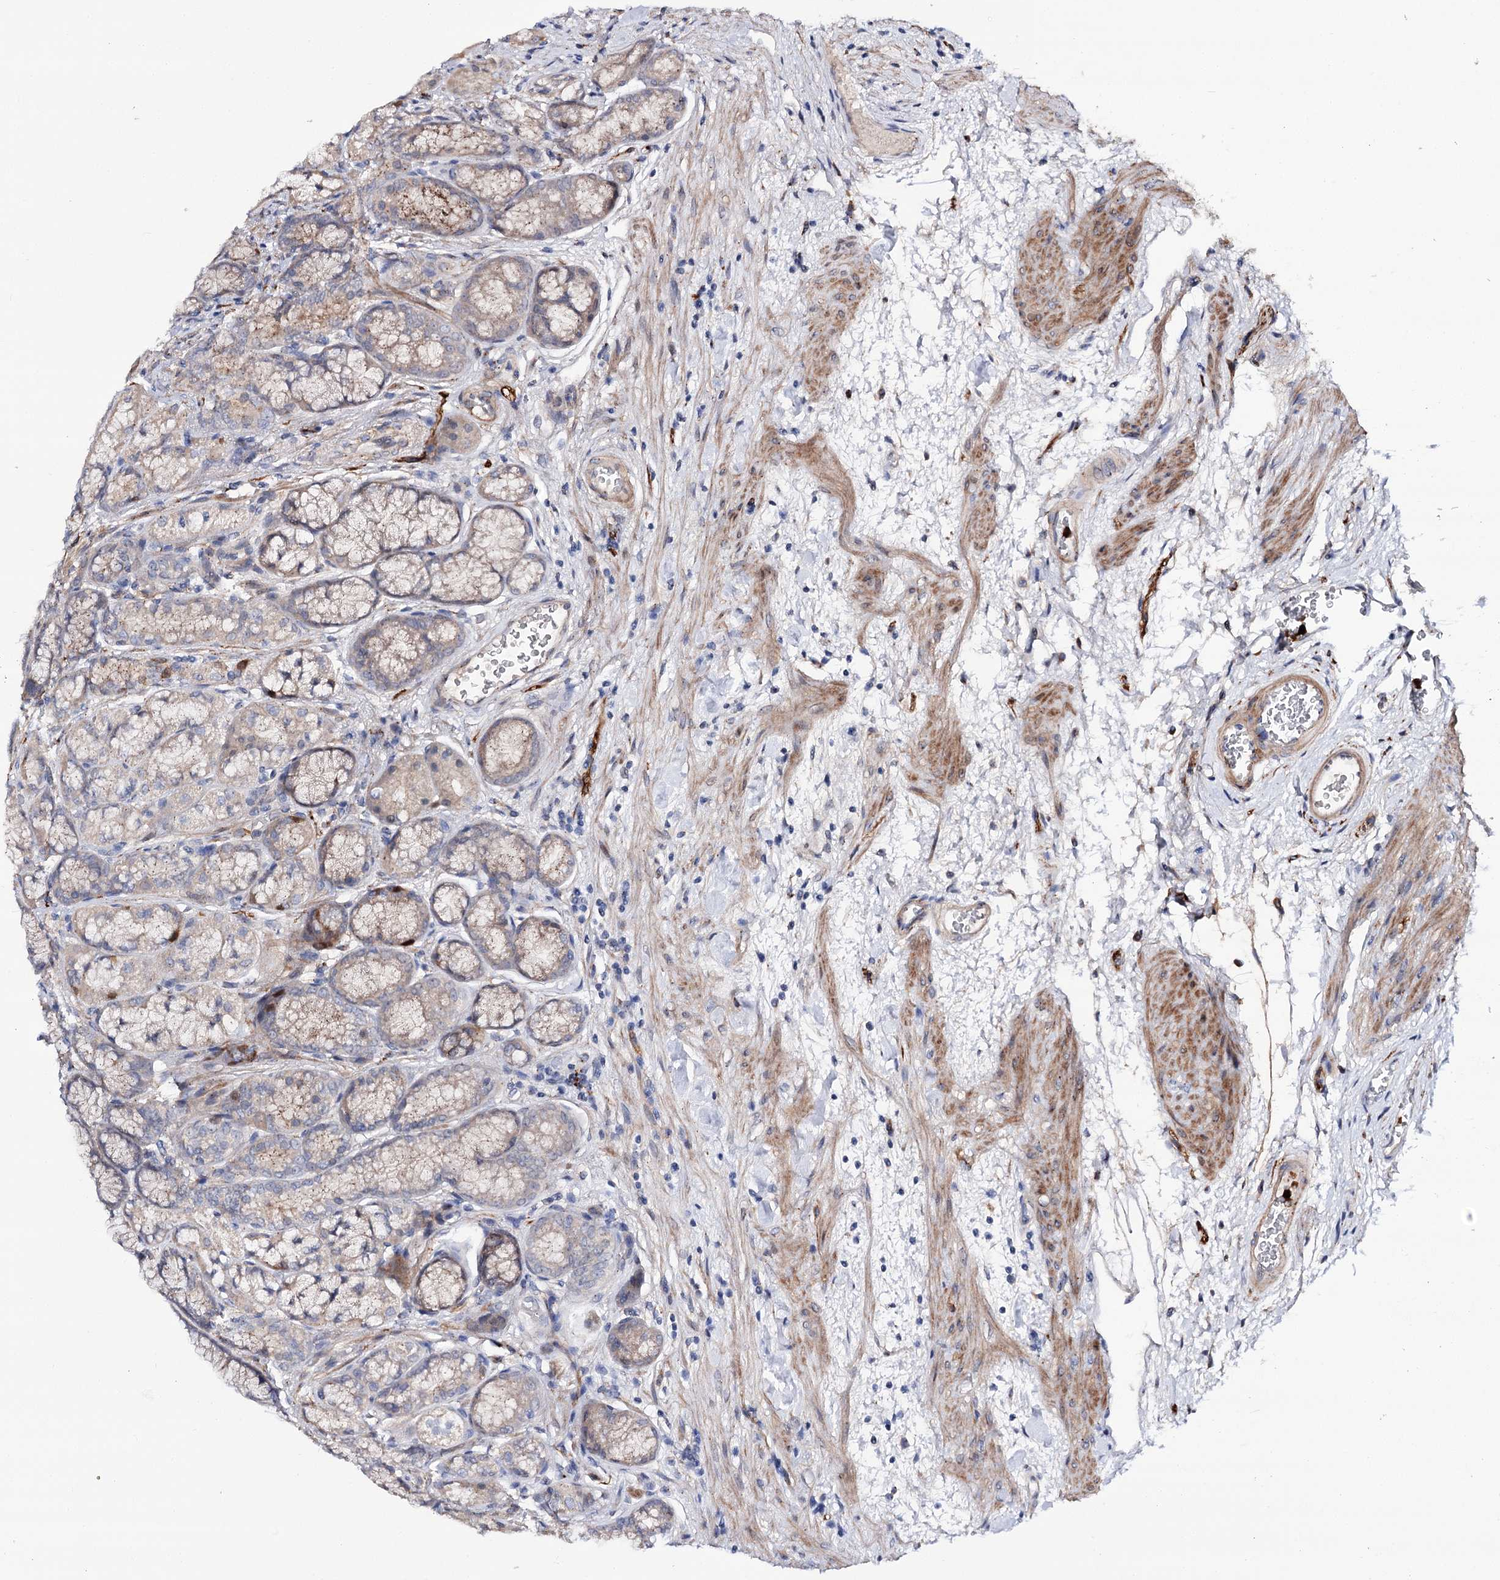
{"staining": {"intensity": "weak", "quantity": "25%-75%", "location": "cytoplasmic/membranous,nuclear"}, "tissue": "stomach", "cell_type": "Glandular cells", "image_type": "normal", "snomed": [{"axis": "morphology", "description": "Normal tissue, NOS"}, {"axis": "morphology", "description": "Adenocarcinoma, NOS"}, {"axis": "morphology", "description": "Adenocarcinoma, High grade"}, {"axis": "topography", "description": "Stomach, upper"}, {"axis": "topography", "description": "Stomach"}], "caption": "DAB immunohistochemical staining of unremarkable human stomach reveals weak cytoplasmic/membranous,nuclear protein expression in about 25%-75% of glandular cells. Immunohistochemistry (ihc) stains the protein in brown and the nuclei are stained blue.", "gene": "MINDY3", "patient": {"sex": "female", "age": 65}}